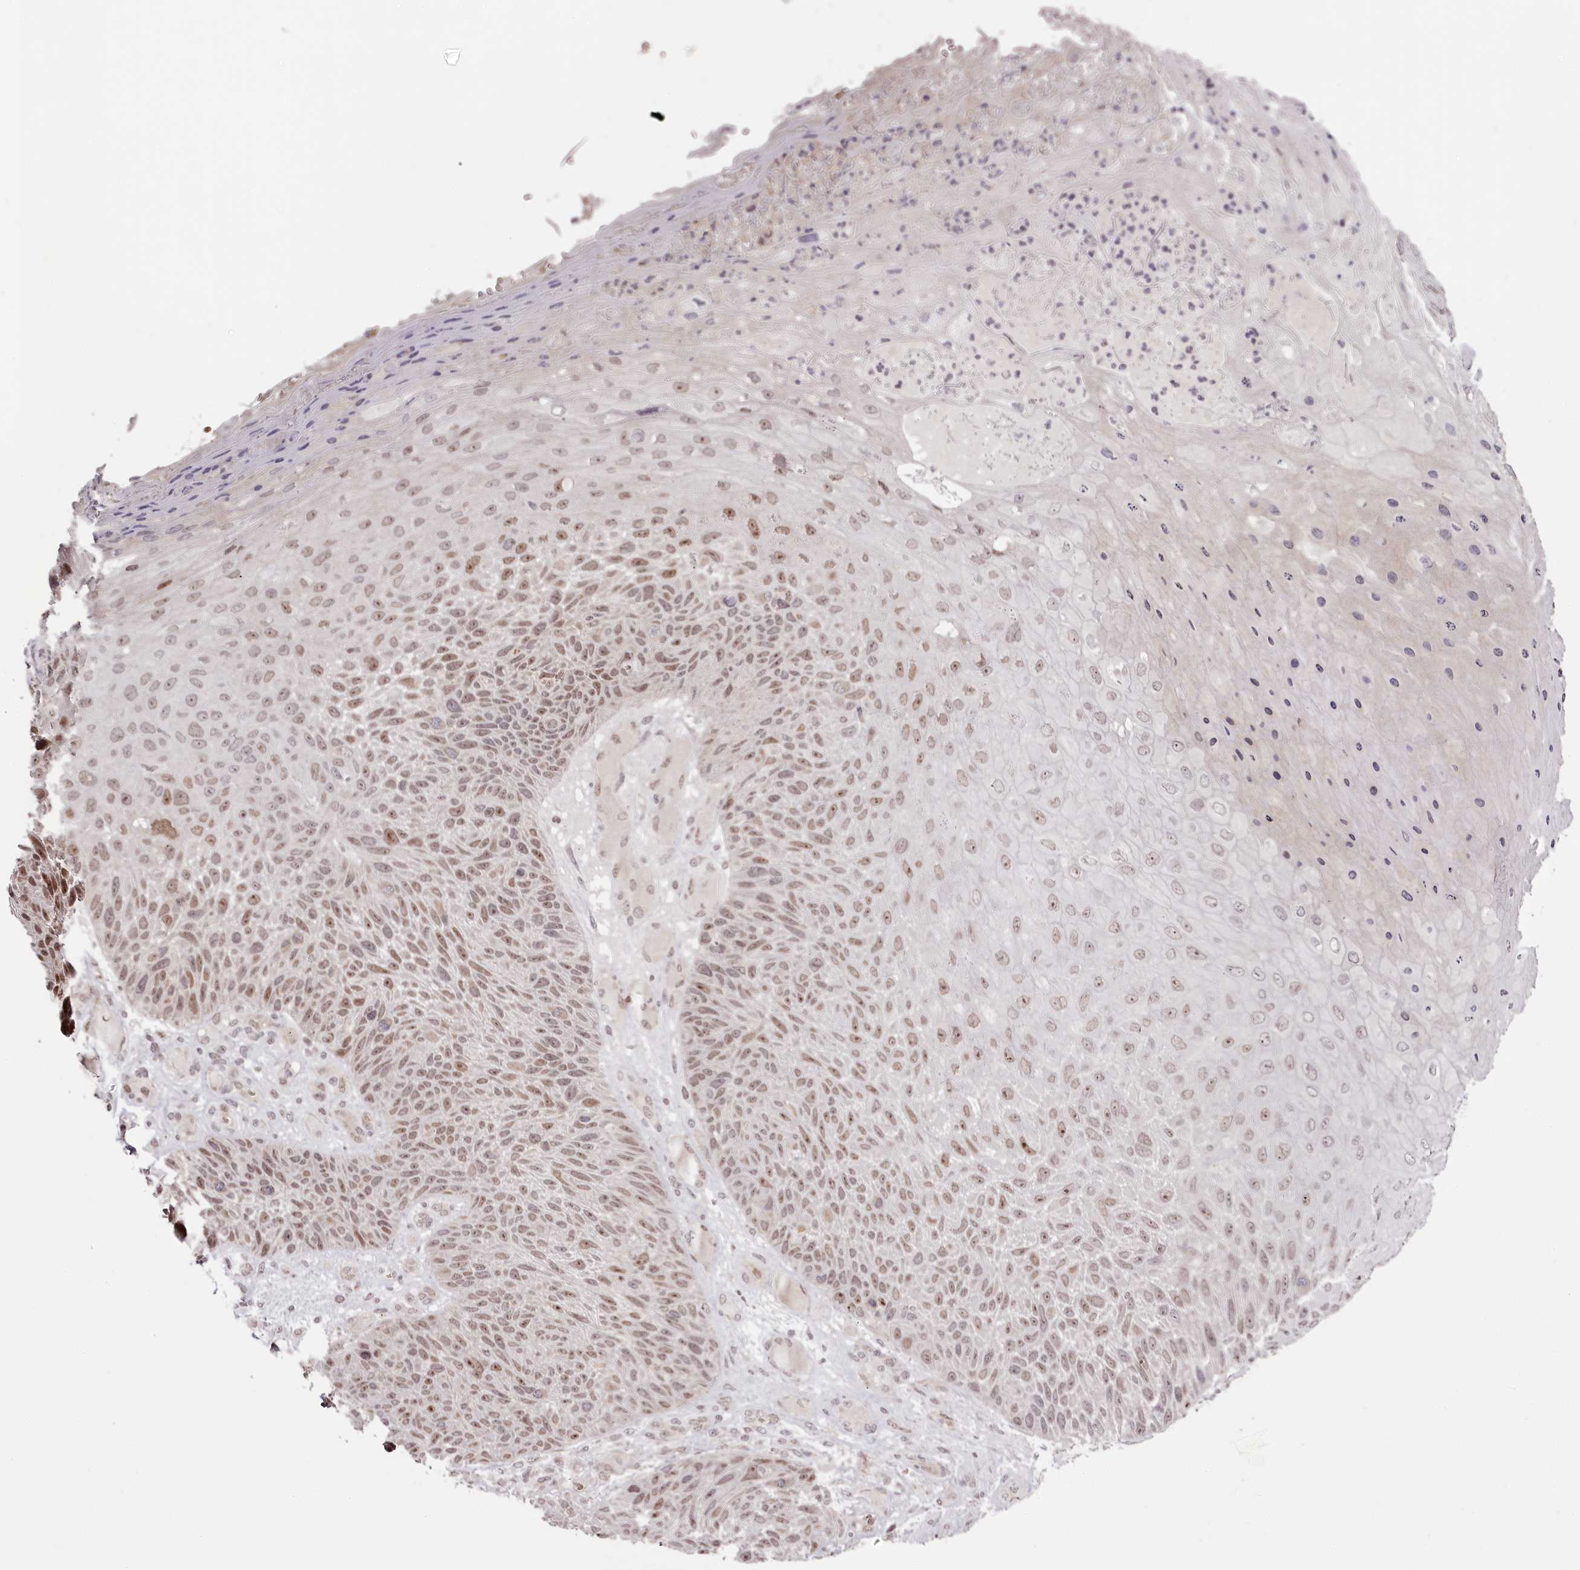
{"staining": {"intensity": "weak", "quantity": ">75%", "location": "nuclear"}, "tissue": "skin cancer", "cell_type": "Tumor cells", "image_type": "cancer", "snomed": [{"axis": "morphology", "description": "Squamous cell carcinoma, NOS"}, {"axis": "topography", "description": "Skin"}], "caption": "Human skin cancer (squamous cell carcinoma) stained with a brown dye shows weak nuclear positive staining in about >75% of tumor cells.", "gene": "THYN1", "patient": {"sex": "female", "age": 88}}